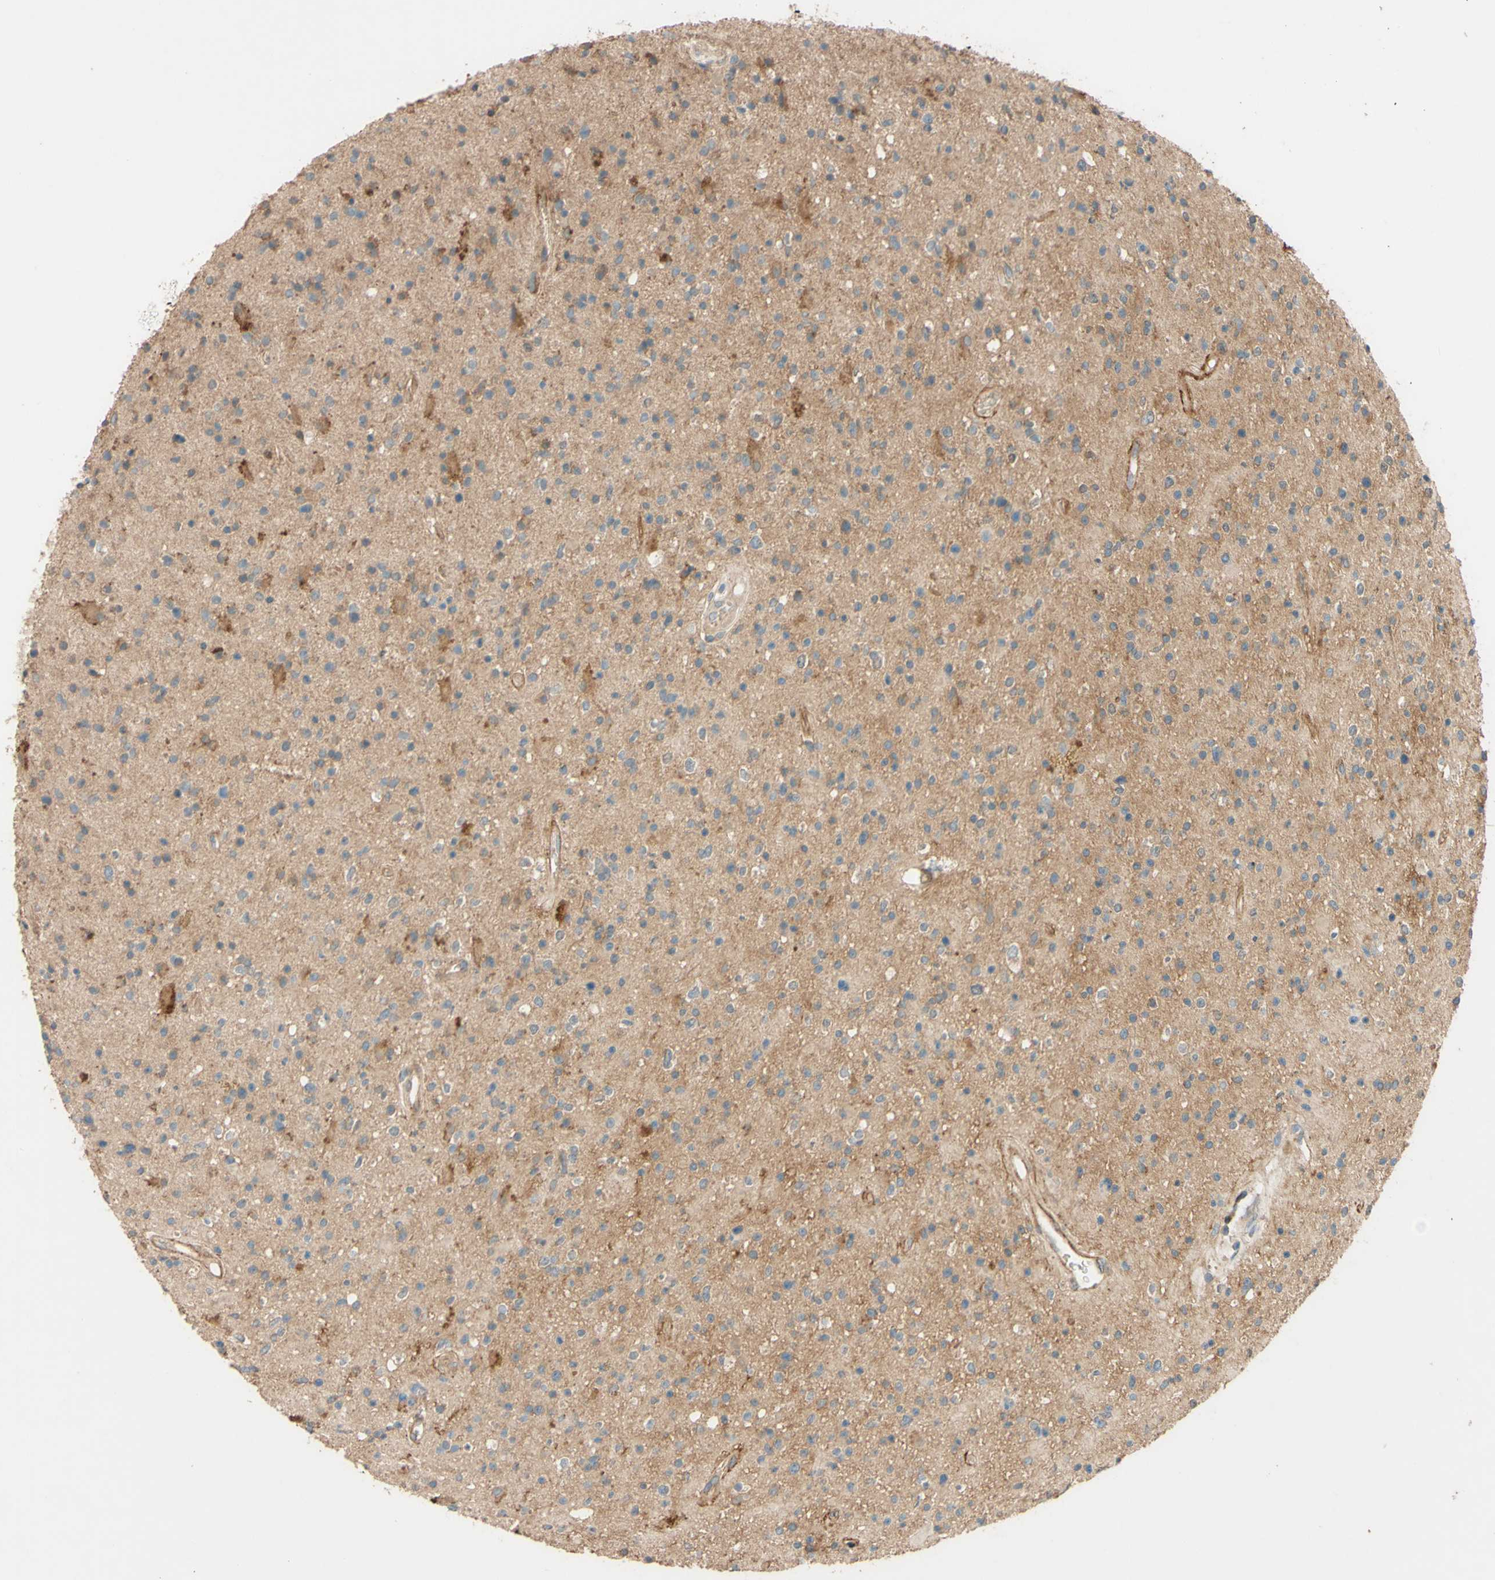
{"staining": {"intensity": "moderate", "quantity": "25%-75%", "location": "cytoplasmic/membranous"}, "tissue": "glioma", "cell_type": "Tumor cells", "image_type": "cancer", "snomed": [{"axis": "morphology", "description": "Glioma, malignant, High grade"}, {"axis": "topography", "description": "Brain"}], "caption": "DAB immunohistochemical staining of human high-grade glioma (malignant) exhibits moderate cytoplasmic/membranous protein expression in about 25%-75% of tumor cells. (brown staining indicates protein expression, while blue staining denotes nuclei).", "gene": "ADAM17", "patient": {"sex": "male", "age": 33}}